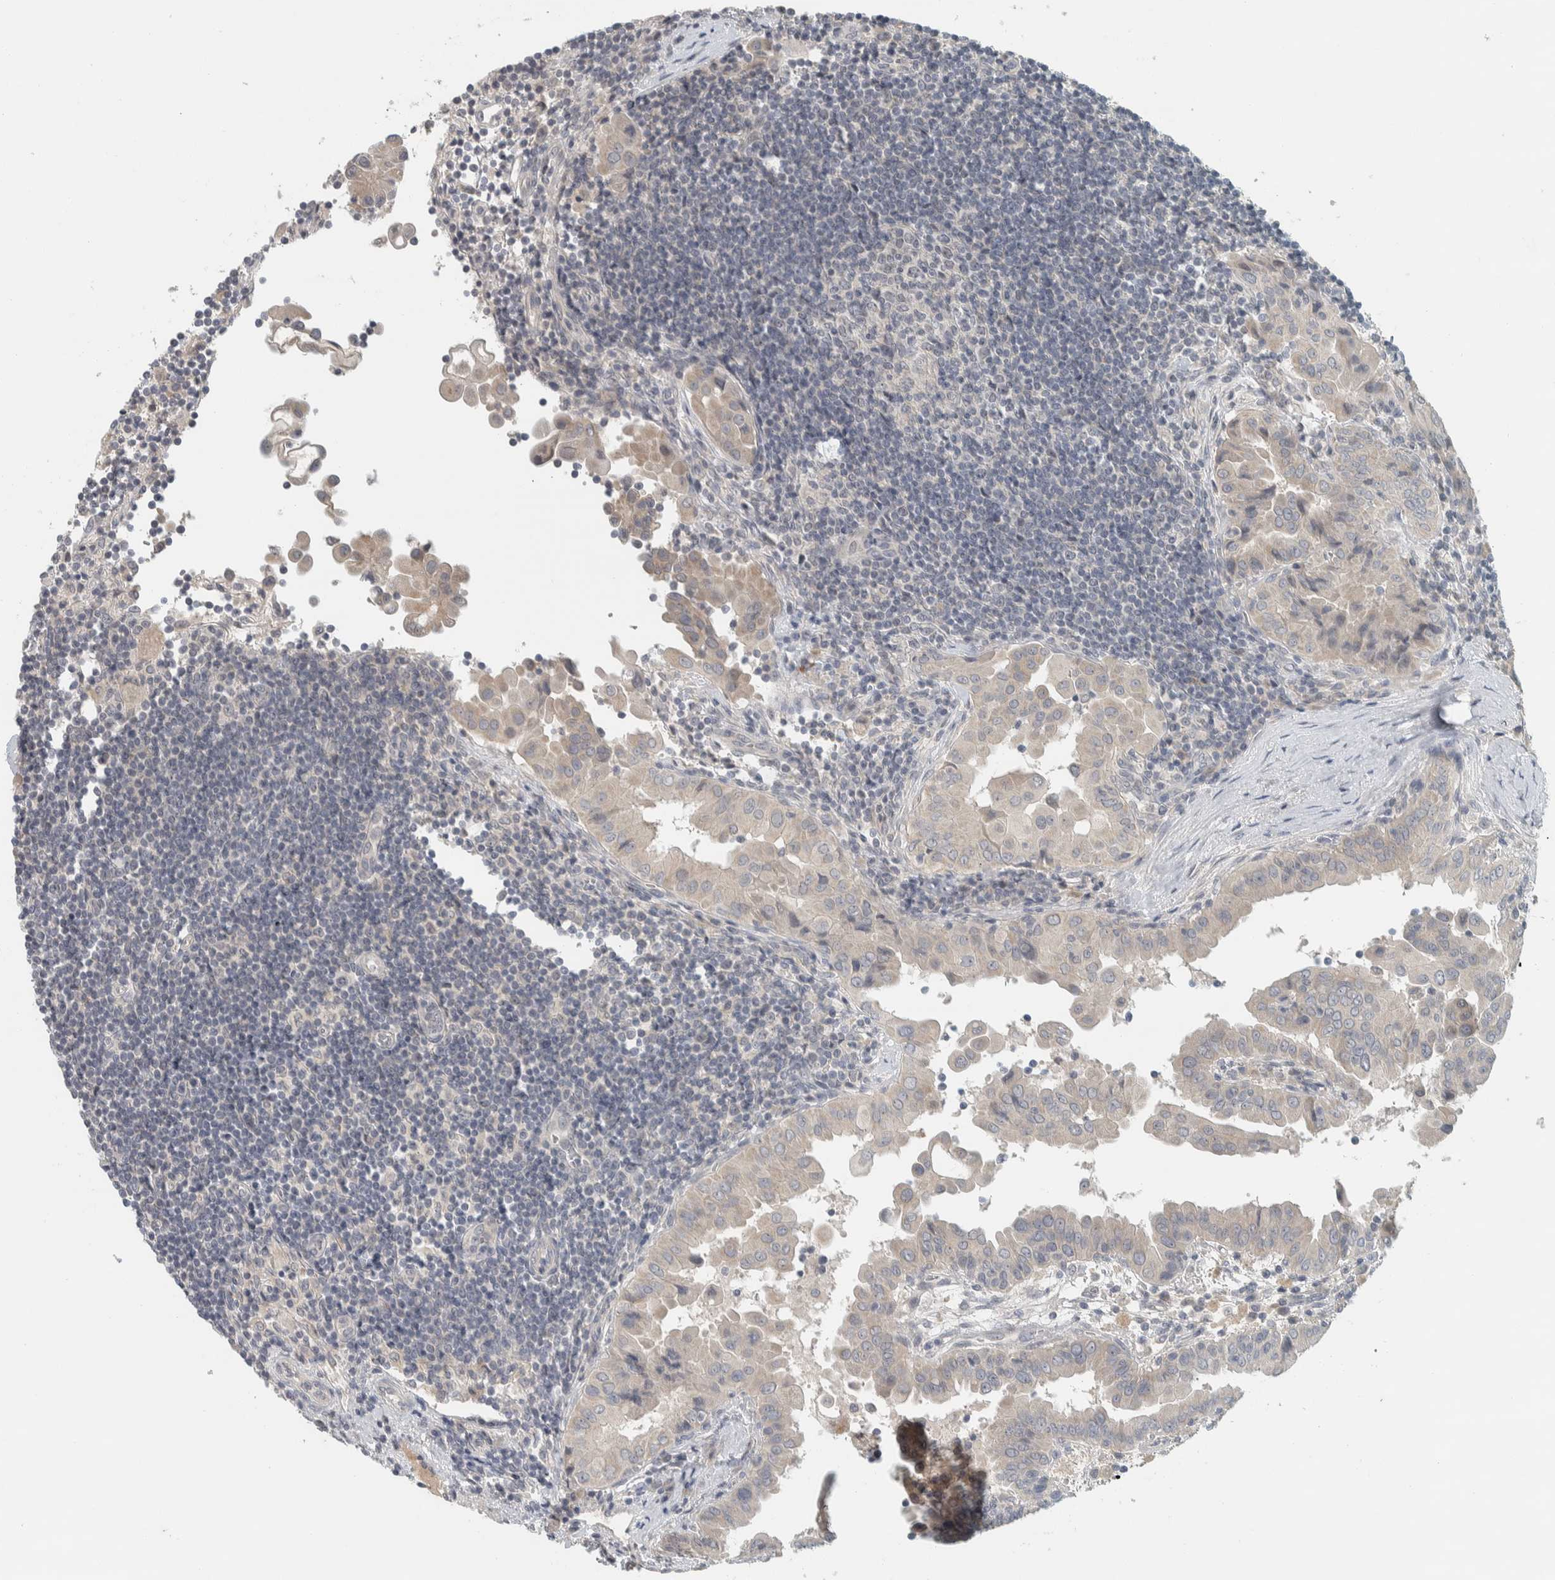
{"staining": {"intensity": "negative", "quantity": "none", "location": "none"}, "tissue": "thyroid cancer", "cell_type": "Tumor cells", "image_type": "cancer", "snomed": [{"axis": "morphology", "description": "Papillary adenocarcinoma, NOS"}, {"axis": "topography", "description": "Thyroid gland"}], "caption": "Tumor cells are negative for protein expression in human thyroid cancer (papillary adenocarcinoma). (Brightfield microscopy of DAB immunohistochemistry (IHC) at high magnification).", "gene": "AFP", "patient": {"sex": "male", "age": 33}}